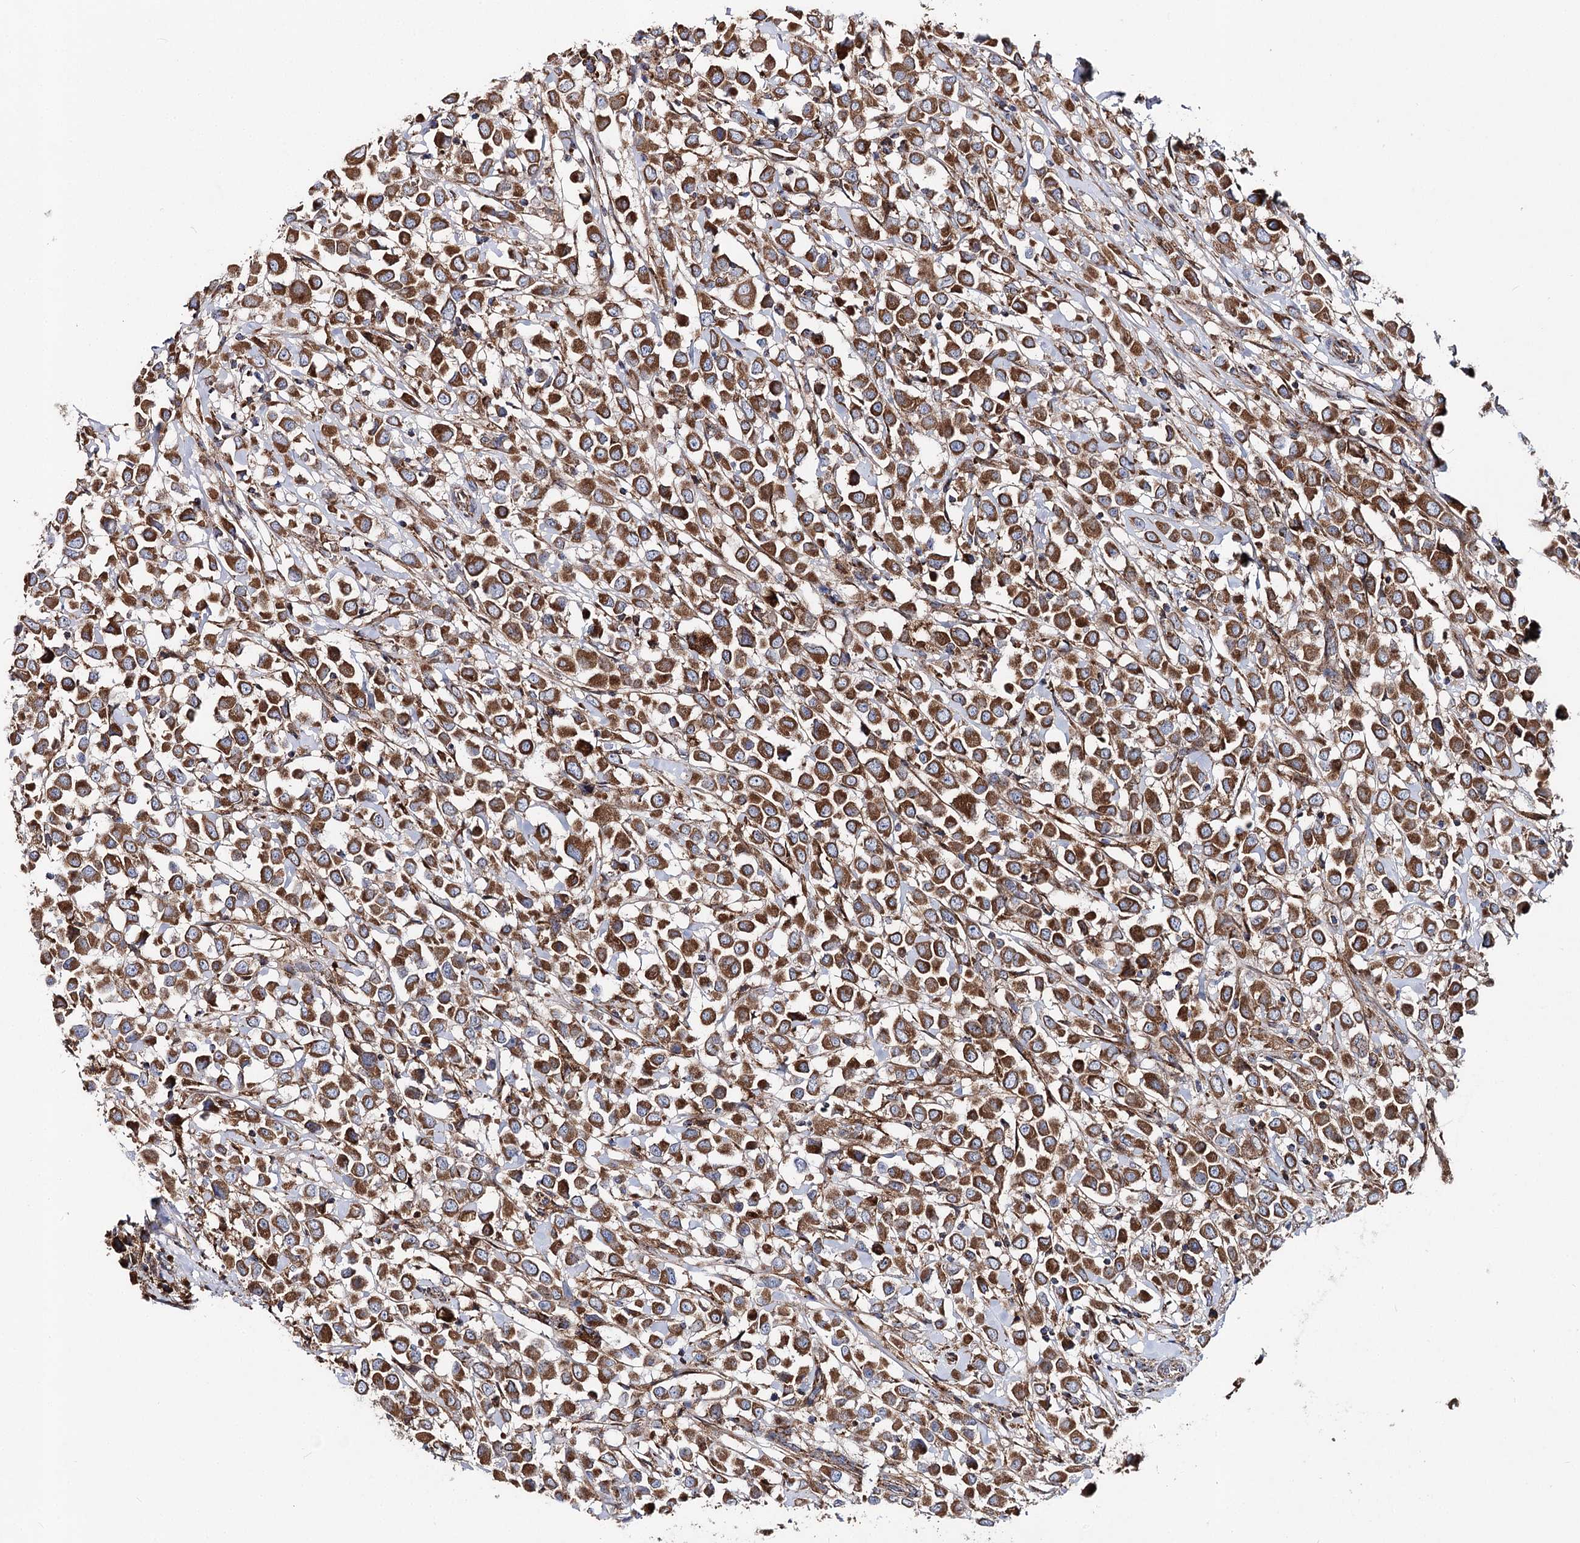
{"staining": {"intensity": "strong", "quantity": ">75%", "location": "cytoplasmic/membranous"}, "tissue": "breast cancer", "cell_type": "Tumor cells", "image_type": "cancer", "snomed": [{"axis": "morphology", "description": "Duct carcinoma"}, {"axis": "topography", "description": "Breast"}], "caption": "This photomicrograph reveals immunohistochemistry (IHC) staining of breast cancer, with high strong cytoplasmic/membranous staining in about >75% of tumor cells.", "gene": "MSANTD2", "patient": {"sex": "female", "age": 61}}